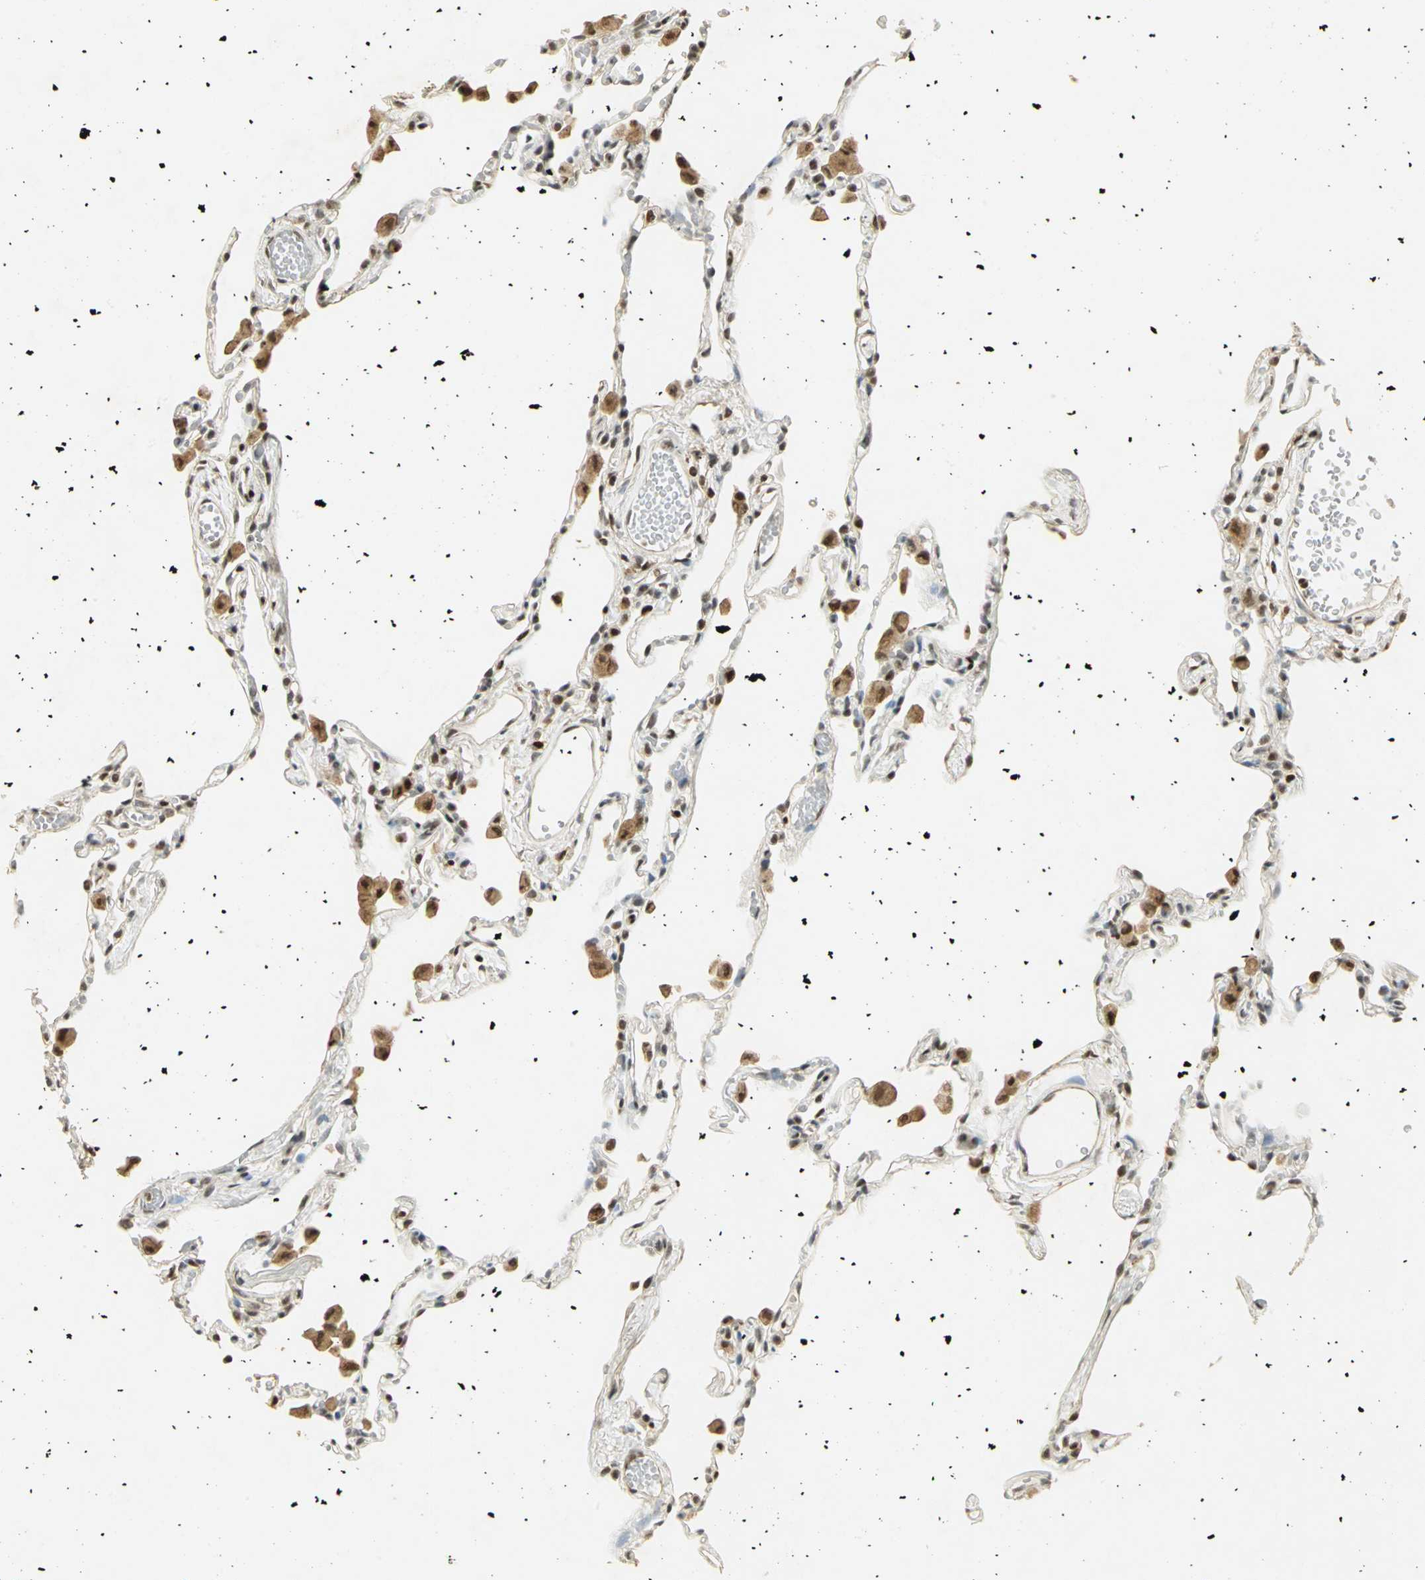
{"staining": {"intensity": "weak", "quantity": ">75%", "location": "nuclear"}, "tissue": "lung", "cell_type": "Alveolar cells", "image_type": "normal", "snomed": [{"axis": "morphology", "description": "Normal tissue, NOS"}, {"axis": "topography", "description": "Lung"}], "caption": "Protein expression analysis of unremarkable human lung reveals weak nuclear staining in approximately >75% of alveolar cells. (DAB (3,3'-diaminobenzidine) IHC with brightfield microscopy, high magnification).", "gene": "ELF1", "patient": {"sex": "female", "age": 49}}